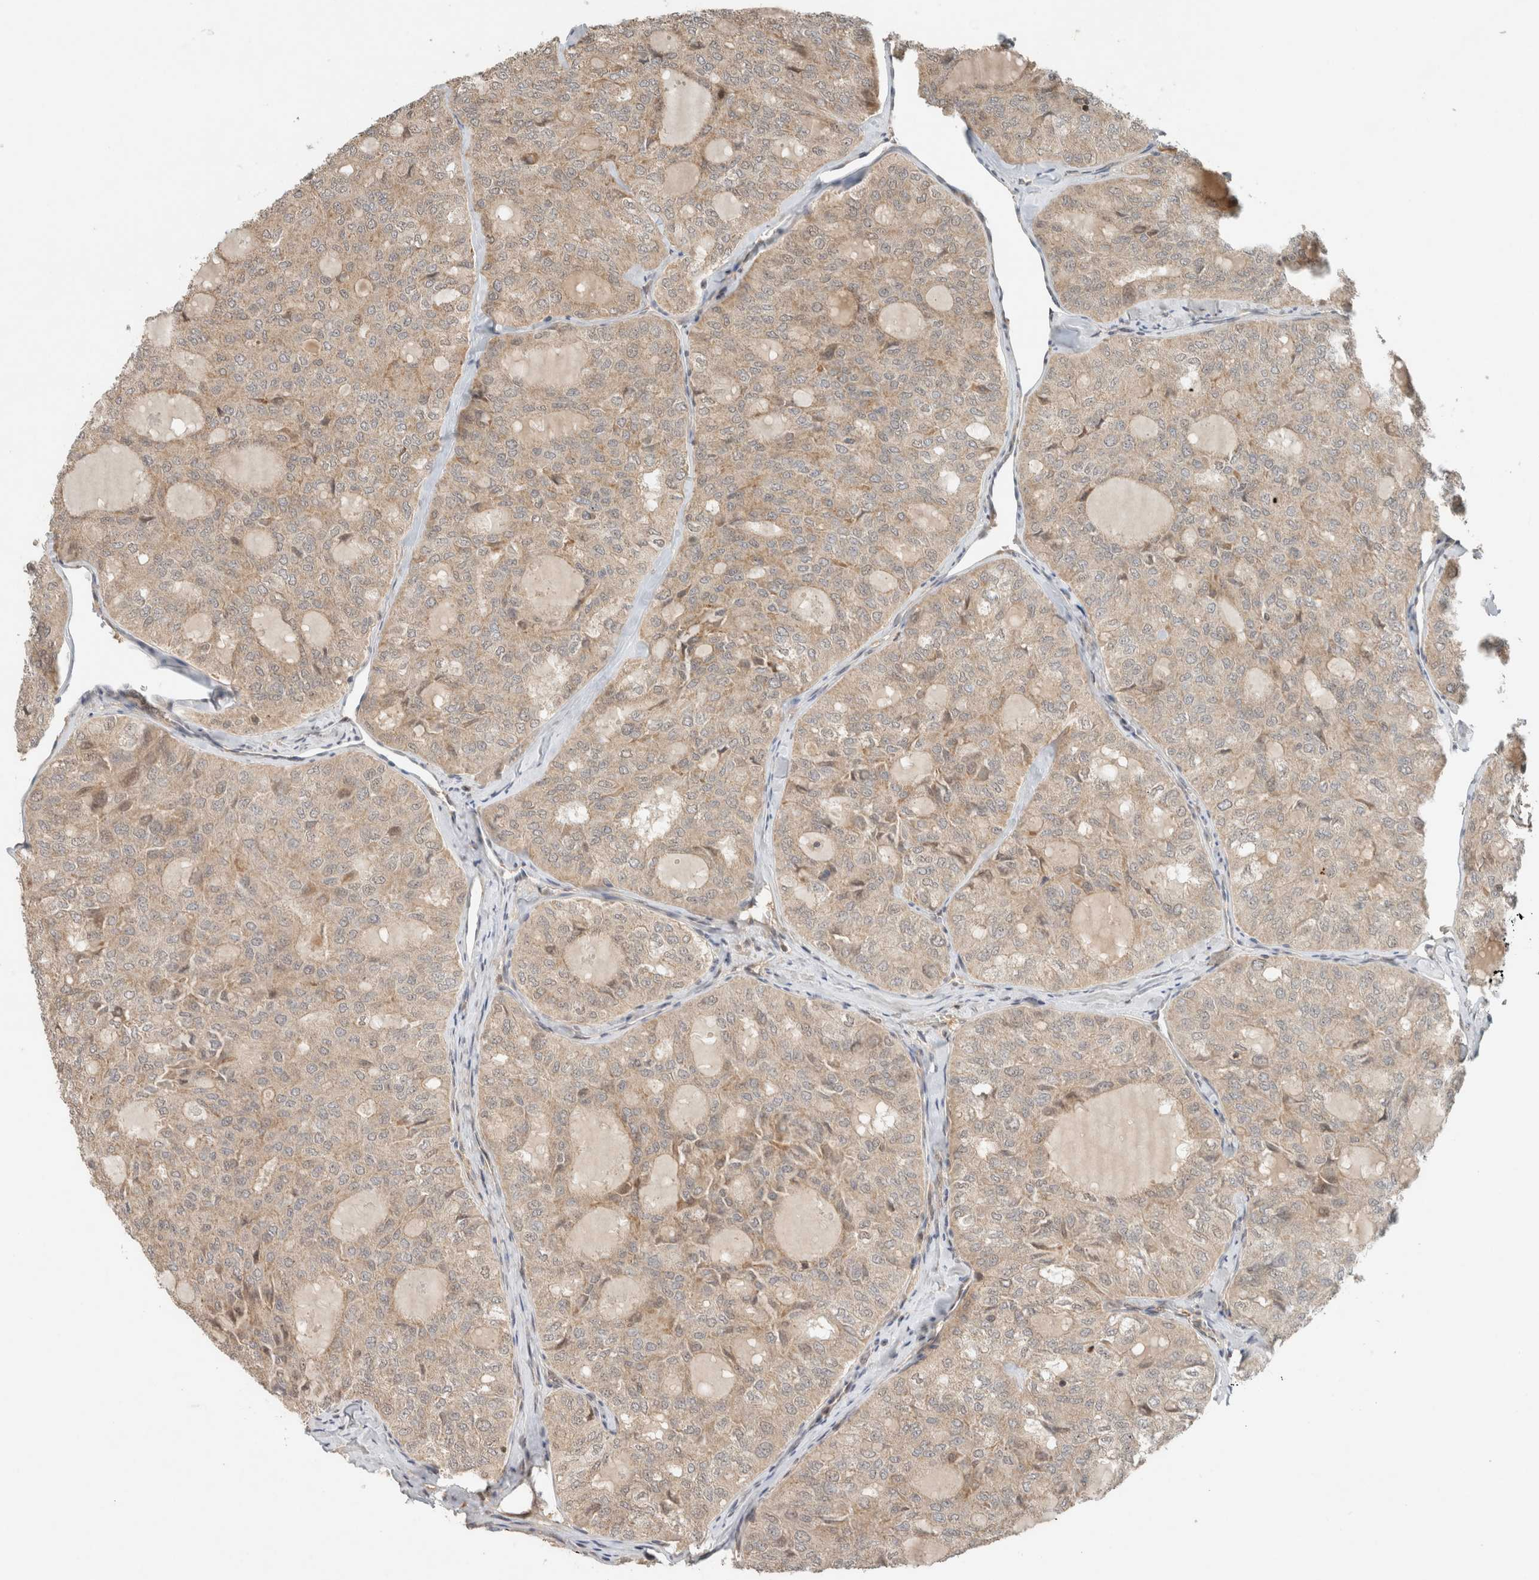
{"staining": {"intensity": "weak", "quantity": "<25%", "location": "cytoplasmic/membranous"}, "tissue": "thyroid cancer", "cell_type": "Tumor cells", "image_type": "cancer", "snomed": [{"axis": "morphology", "description": "Follicular adenoma carcinoma, NOS"}, {"axis": "topography", "description": "Thyroid gland"}], "caption": "Immunohistochemistry (IHC) photomicrograph of human thyroid cancer (follicular adenoma carcinoma) stained for a protein (brown), which demonstrates no positivity in tumor cells.", "gene": "CAAP1", "patient": {"sex": "male", "age": 75}}